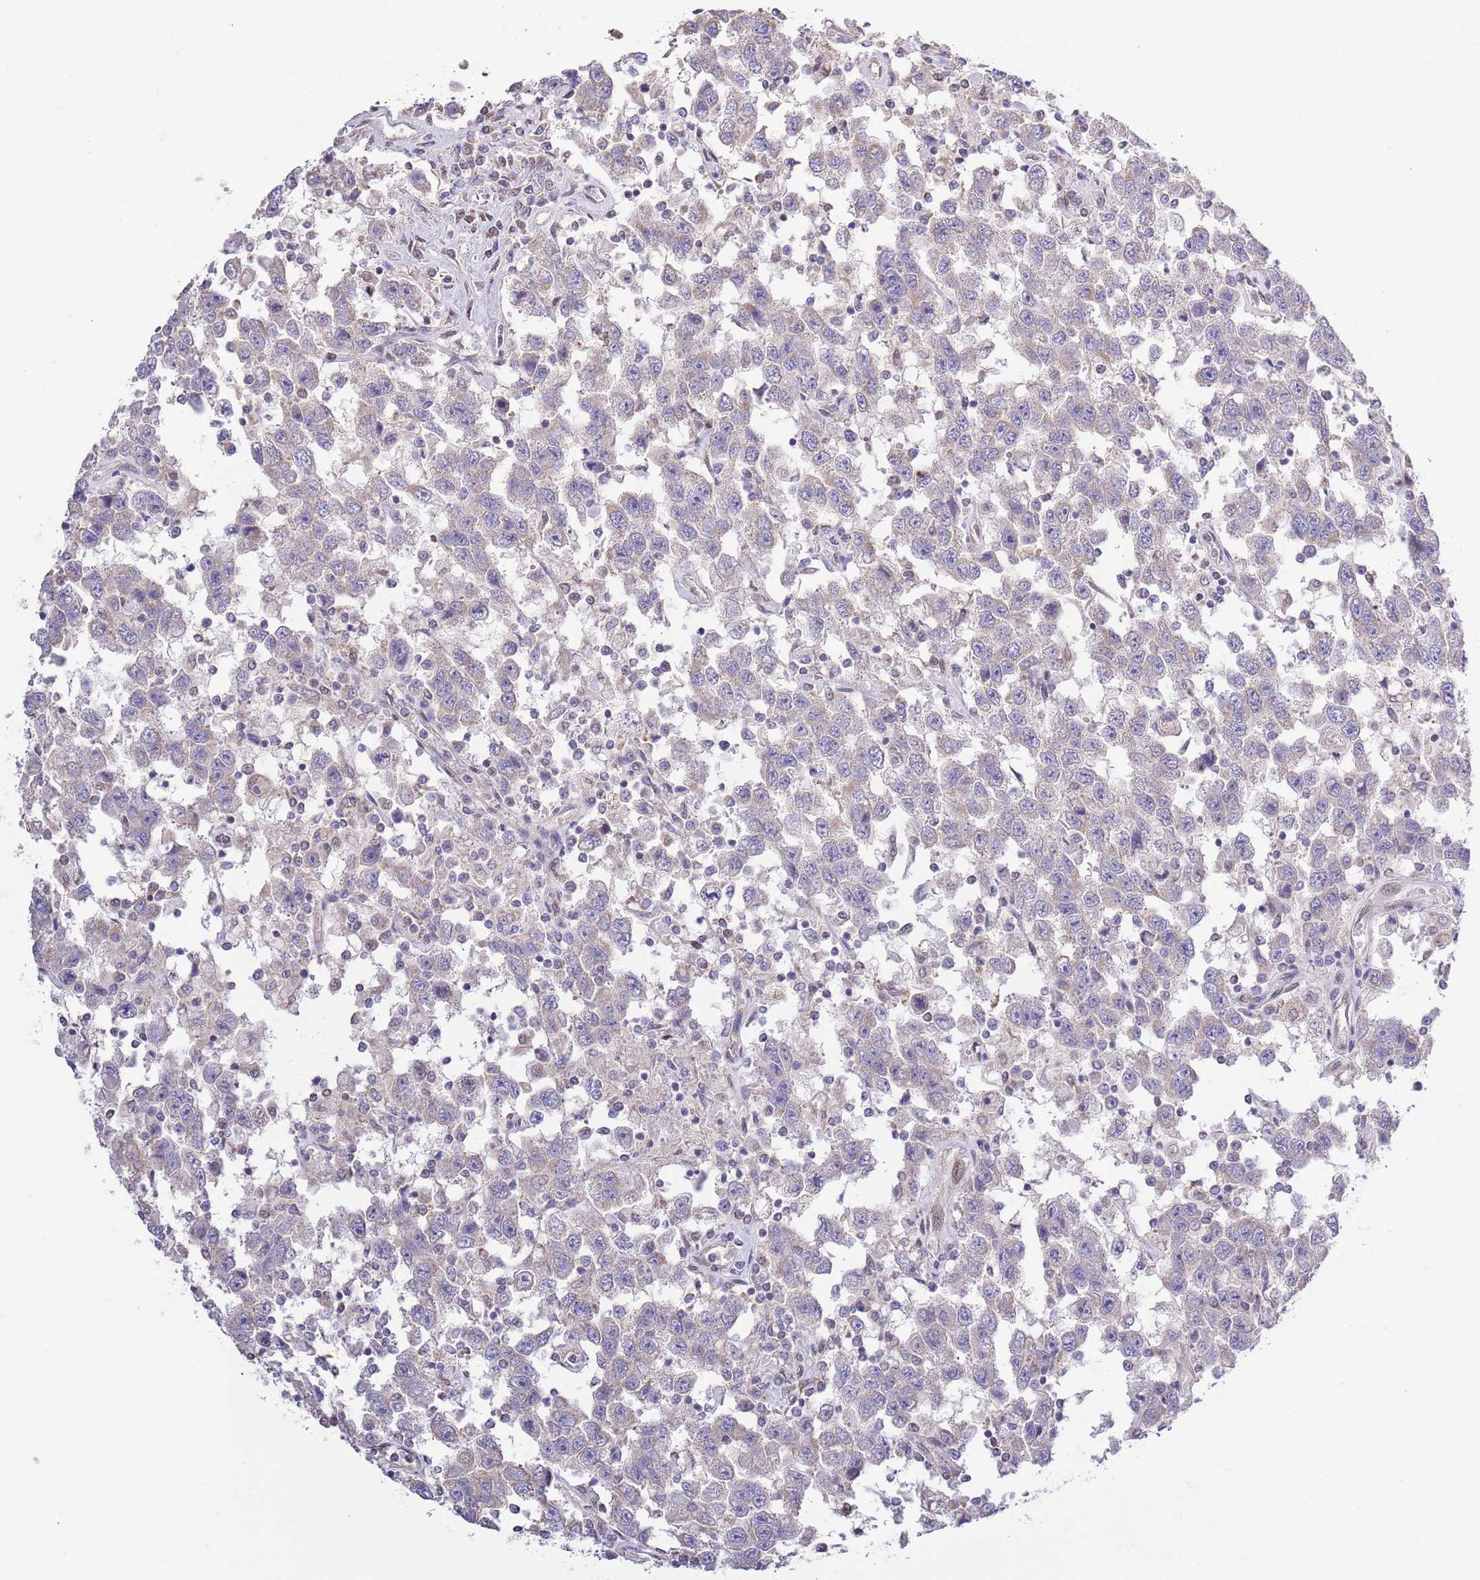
{"staining": {"intensity": "negative", "quantity": "none", "location": "none"}, "tissue": "testis cancer", "cell_type": "Tumor cells", "image_type": "cancer", "snomed": [{"axis": "morphology", "description": "Seminoma, NOS"}, {"axis": "topography", "description": "Testis"}], "caption": "IHC photomicrograph of seminoma (testis) stained for a protein (brown), which demonstrates no staining in tumor cells.", "gene": "ARL2BP", "patient": {"sex": "male", "age": 41}}